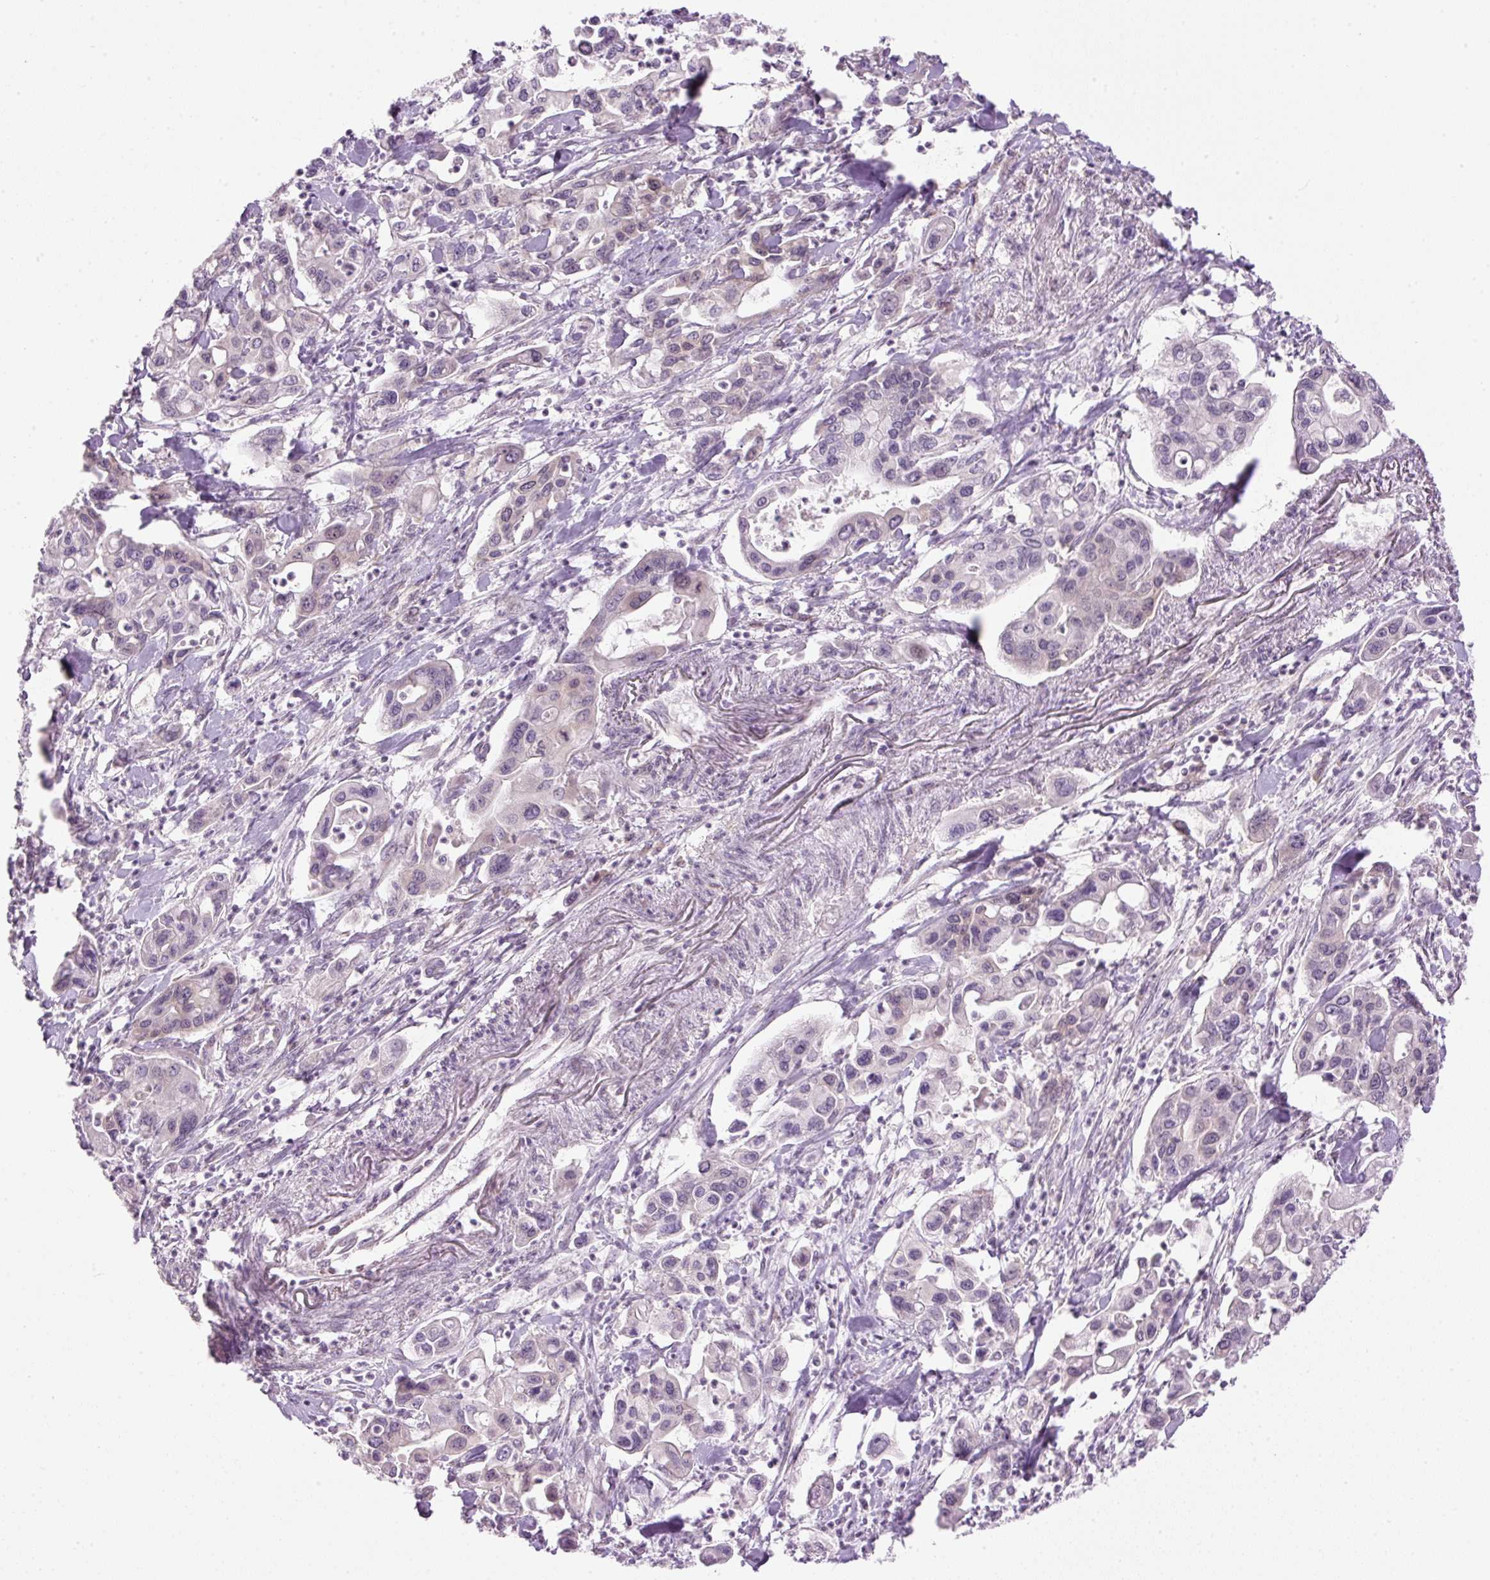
{"staining": {"intensity": "negative", "quantity": "none", "location": "none"}, "tissue": "pancreatic cancer", "cell_type": "Tumor cells", "image_type": "cancer", "snomed": [{"axis": "morphology", "description": "Adenocarcinoma, NOS"}, {"axis": "topography", "description": "Pancreas"}], "caption": "DAB (3,3'-diaminobenzidine) immunohistochemical staining of pancreatic cancer (adenocarcinoma) shows no significant expression in tumor cells. (DAB immunohistochemistry (IHC), high magnification).", "gene": "MZT2B", "patient": {"sex": "male", "age": 62}}